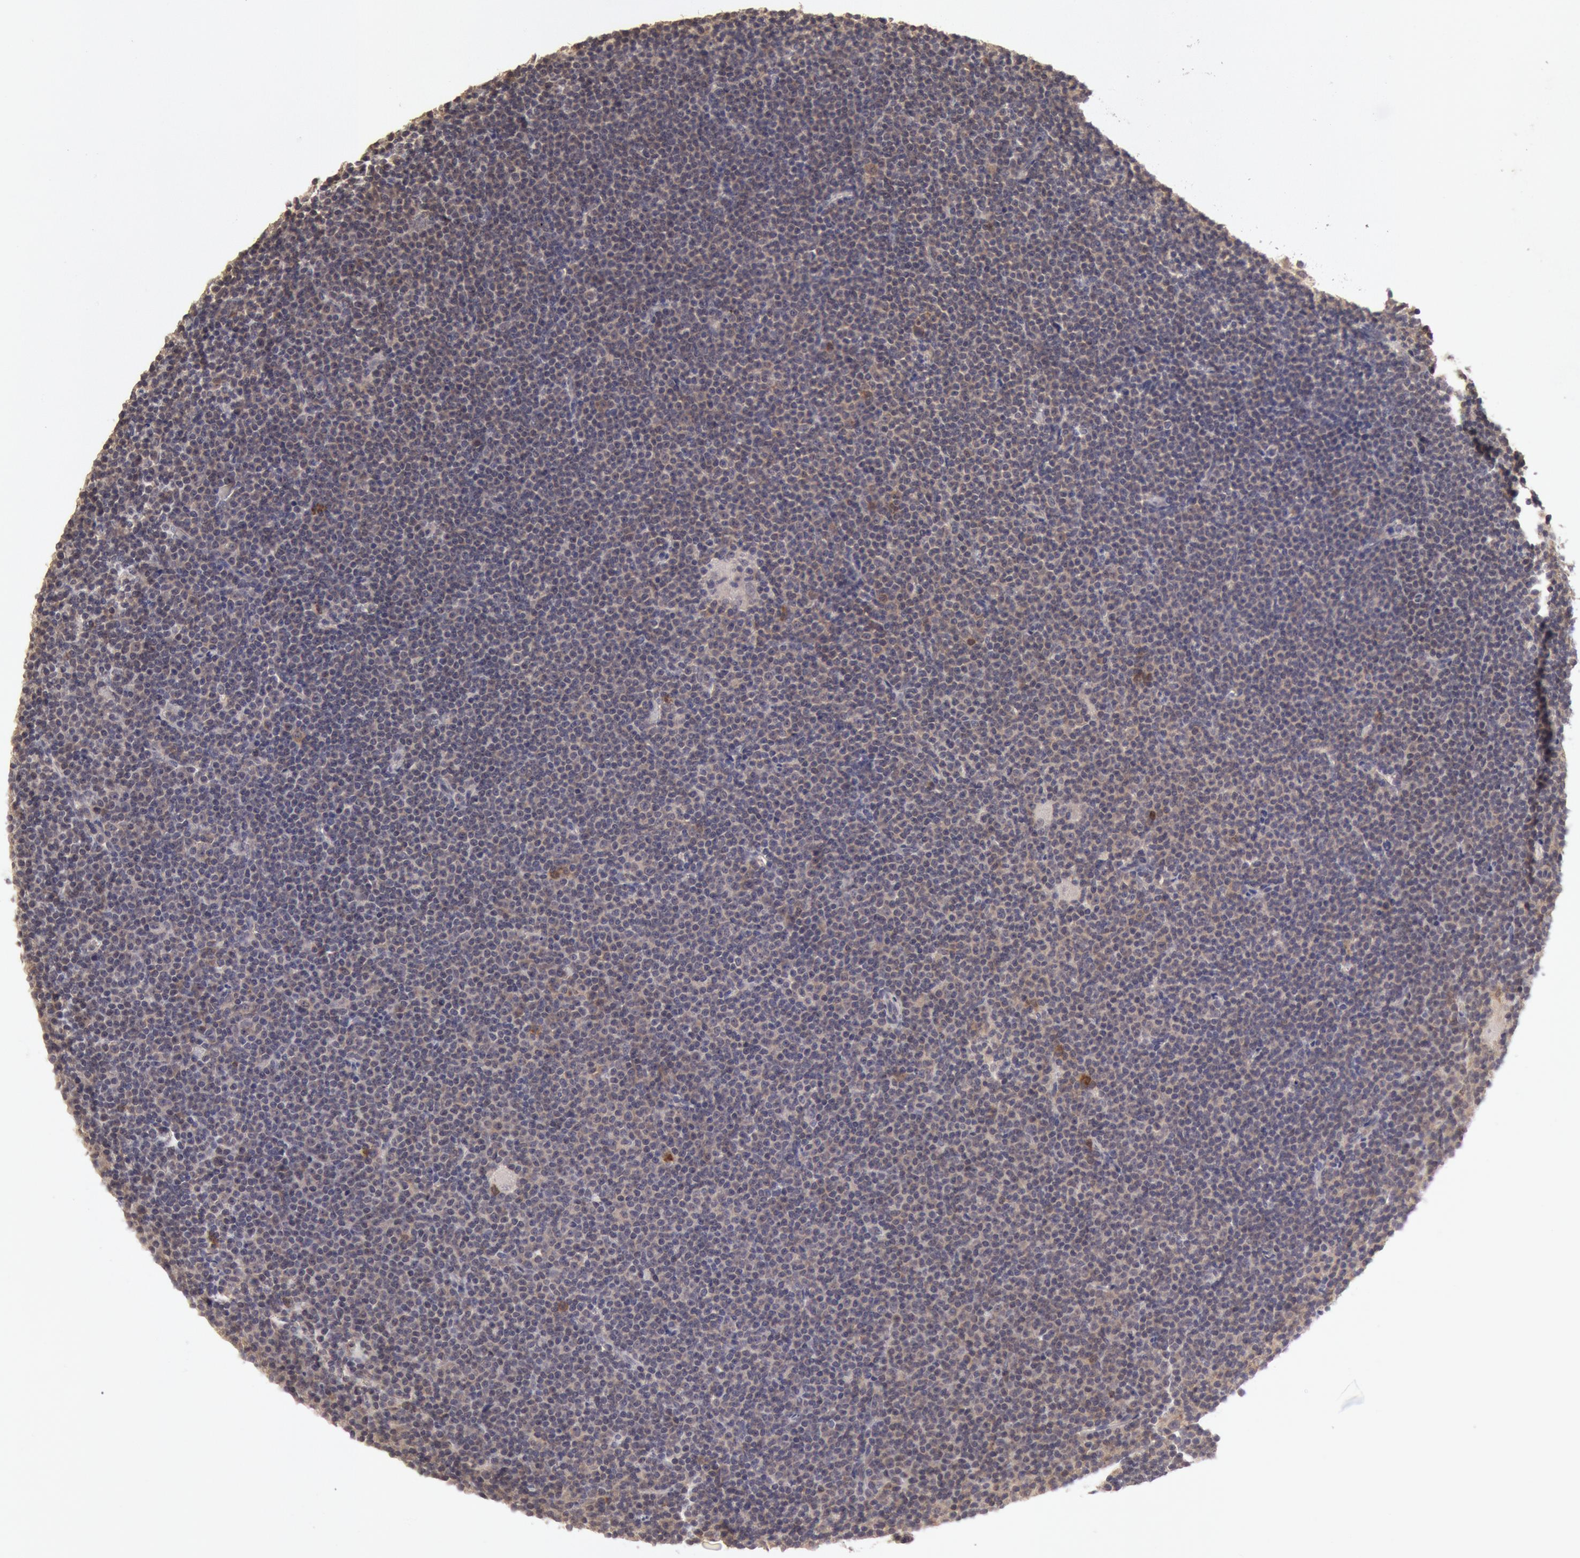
{"staining": {"intensity": "negative", "quantity": "none", "location": "none"}, "tissue": "lymphoma", "cell_type": "Tumor cells", "image_type": "cancer", "snomed": [{"axis": "morphology", "description": "Malignant lymphoma, non-Hodgkin's type, Low grade"}, {"axis": "topography", "description": "Lymph node"}], "caption": "Micrograph shows no protein staining in tumor cells of lymphoma tissue.", "gene": "ZFP36L1", "patient": {"sex": "female", "age": 69}}